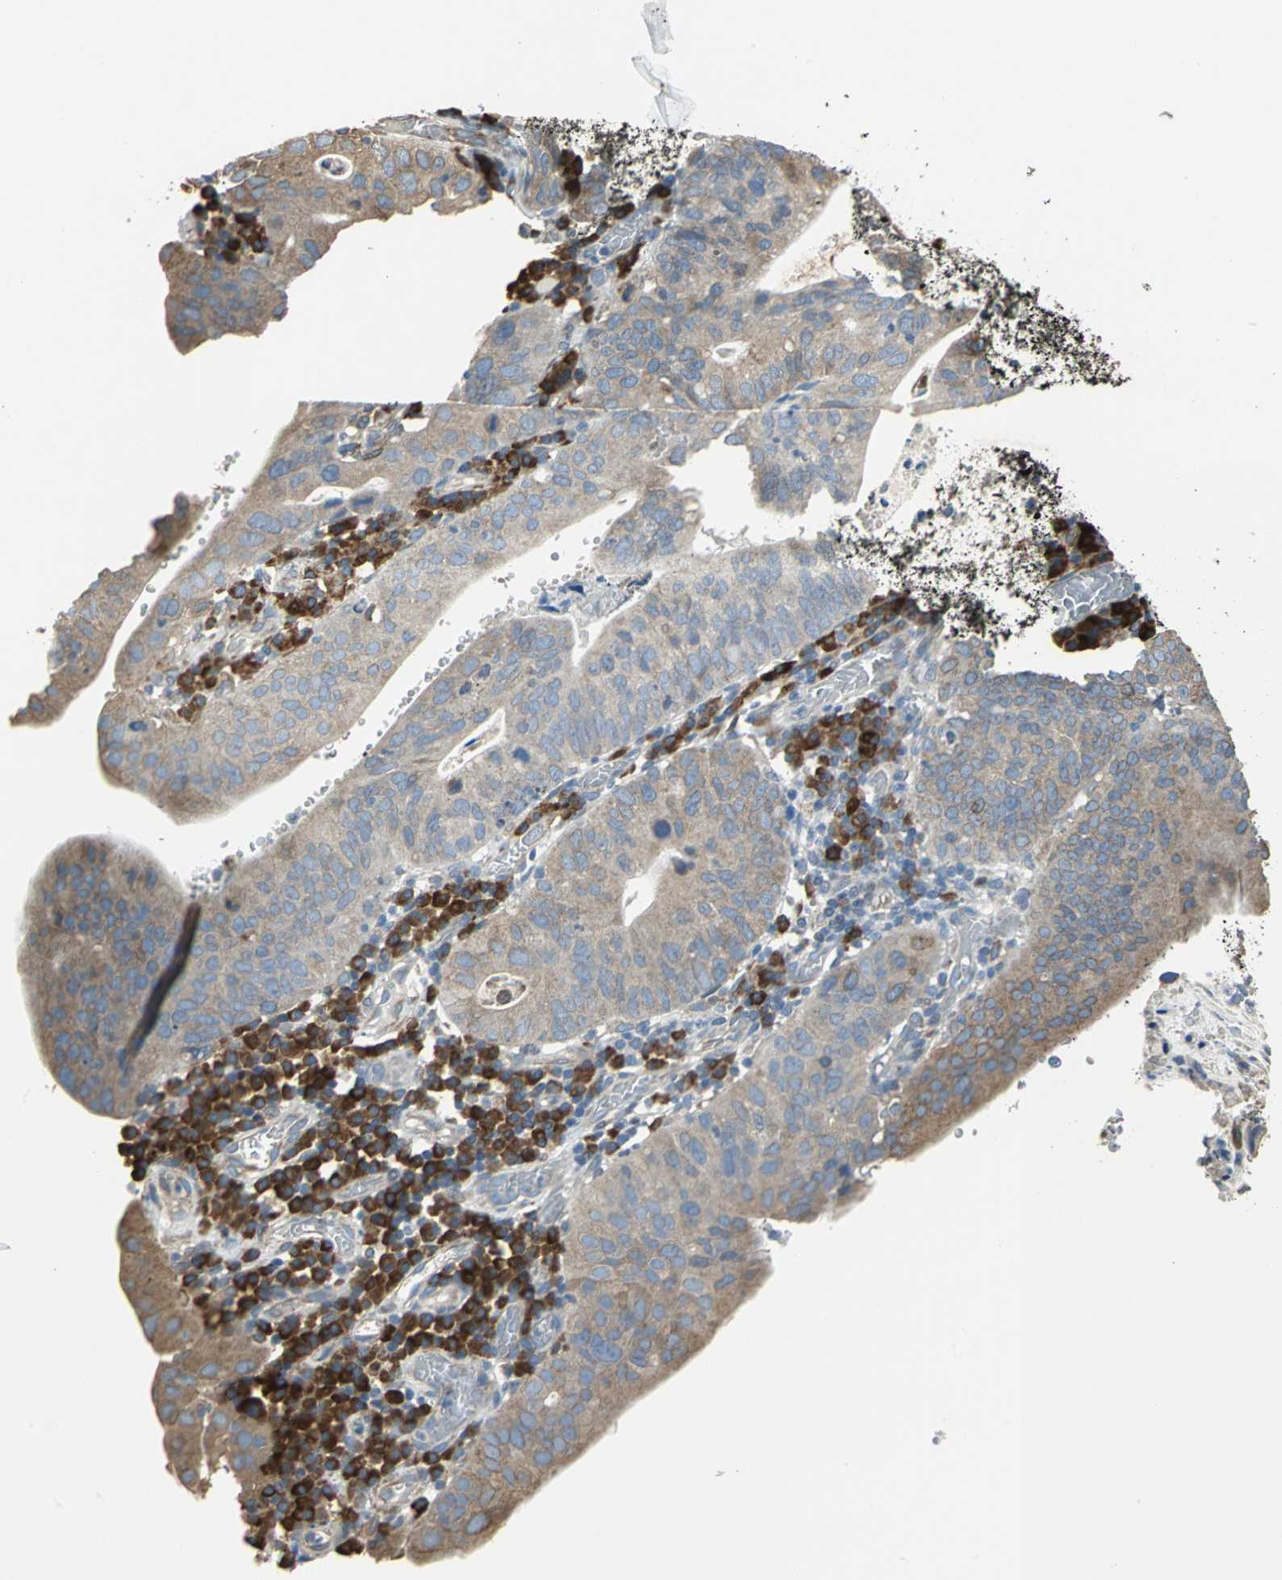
{"staining": {"intensity": "moderate", "quantity": ">75%", "location": "cytoplasmic/membranous"}, "tissue": "stomach cancer", "cell_type": "Tumor cells", "image_type": "cancer", "snomed": [{"axis": "morphology", "description": "Adenocarcinoma, NOS"}, {"axis": "topography", "description": "Stomach"}], "caption": "About >75% of tumor cells in human stomach cancer (adenocarcinoma) reveal moderate cytoplasmic/membranous protein positivity as visualized by brown immunohistochemical staining.", "gene": "SYVN1", "patient": {"sex": "male", "age": 59}}